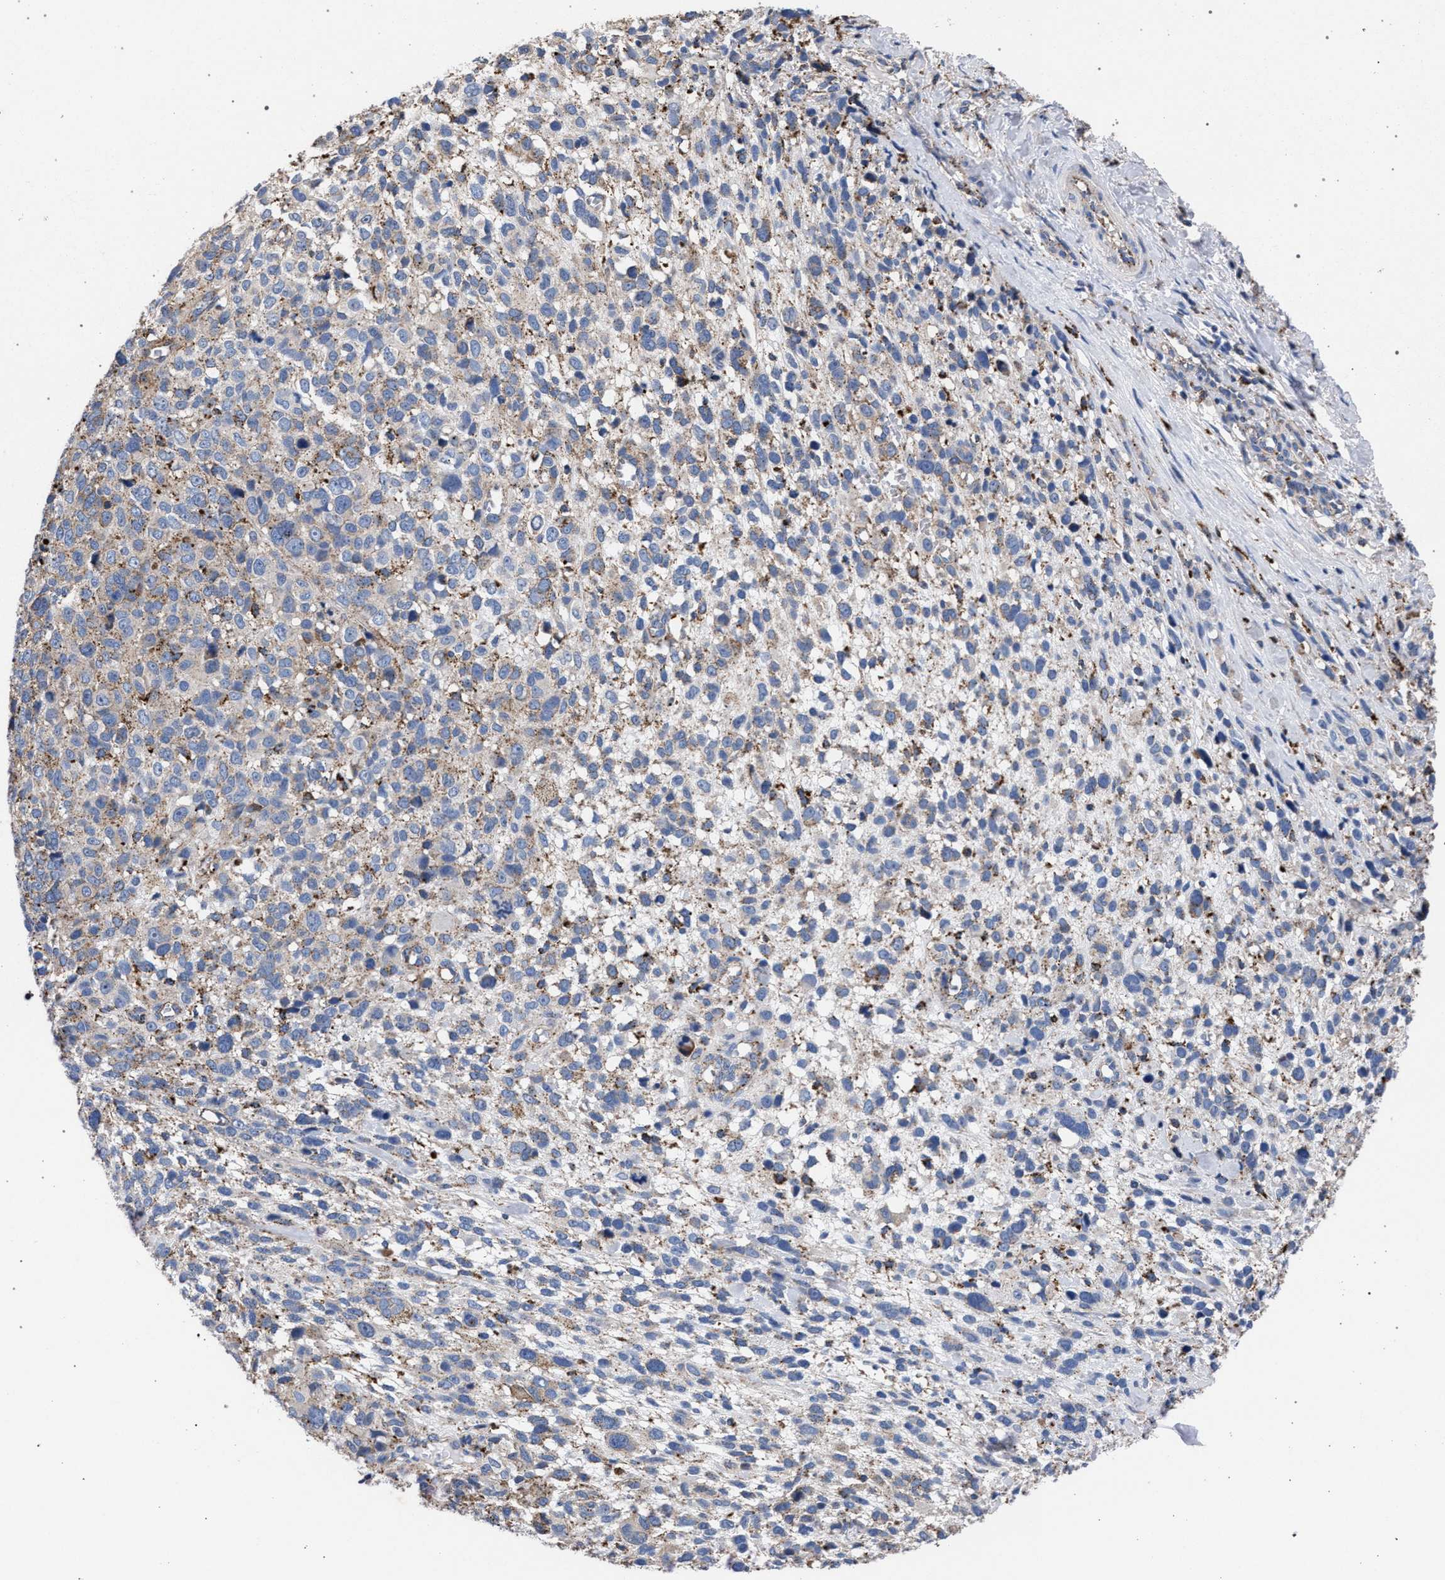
{"staining": {"intensity": "weak", "quantity": "25%-75%", "location": "cytoplasmic/membranous"}, "tissue": "melanoma", "cell_type": "Tumor cells", "image_type": "cancer", "snomed": [{"axis": "morphology", "description": "Malignant melanoma, NOS"}, {"axis": "topography", "description": "Skin"}], "caption": "A micrograph of human melanoma stained for a protein displays weak cytoplasmic/membranous brown staining in tumor cells.", "gene": "PPT1", "patient": {"sex": "female", "age": 55}}